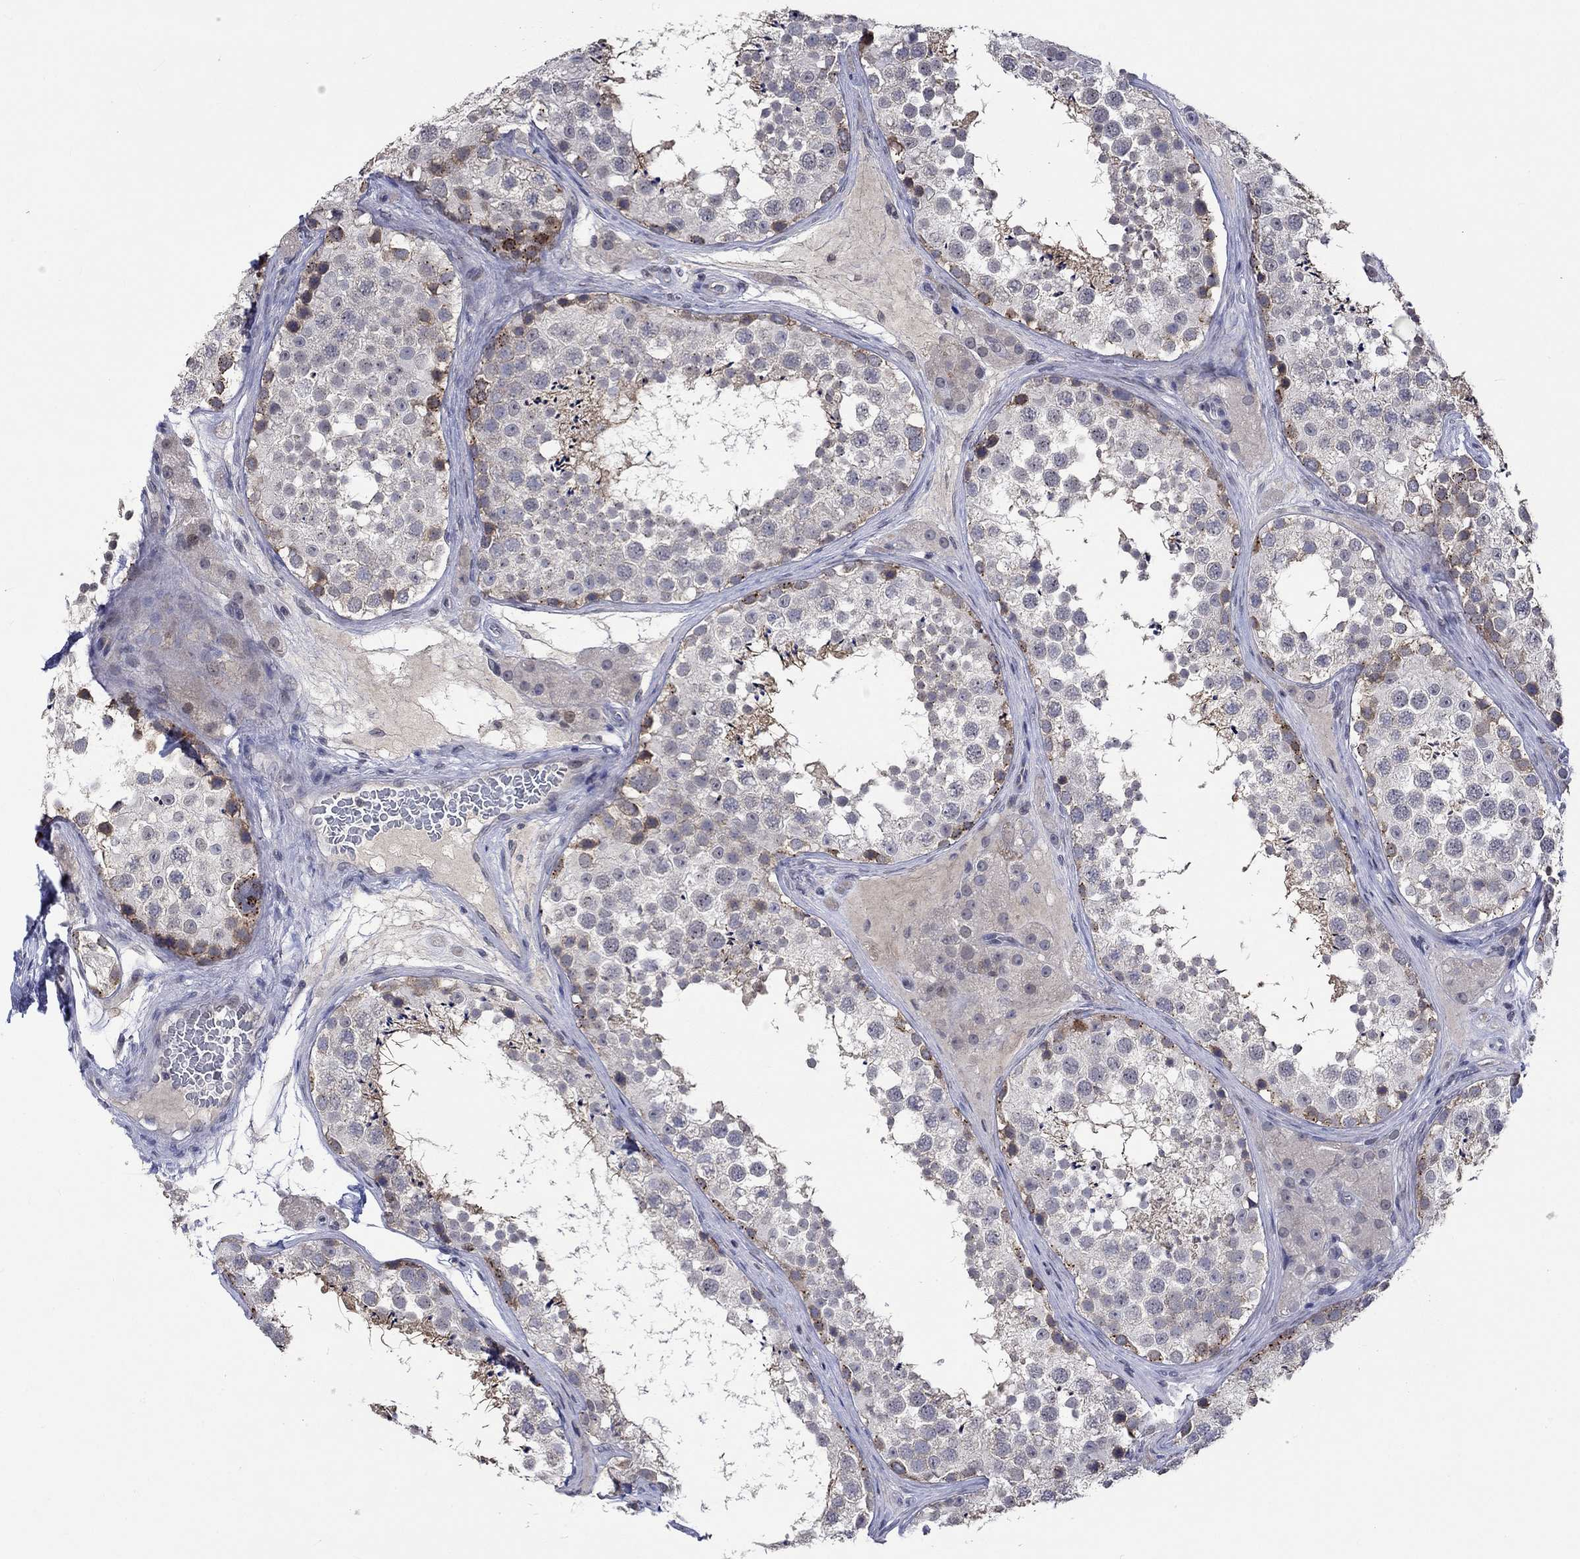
{"staining": {"intensity": "strong", "quantity": "<25%", "location": "cytoplasmic/membranous"}, "tissue": "testis", "cell_type": "Cells in seminiferous ducts", "image_type": "normal", "snomed": [{"axis": "morphology", "description": "Normal tissue, NOS"}, {"axis": "topography", "description": "Testis"}], "caption": "Brown immunohistochemical staining in normal human testis exhibits strong cytoplasmic/membranous staining in about <25% of cells in seminiferous ducts. The protein is shown in brown color, while the nuclei are stained blue.", "gene": "DDX3Y", "patient": {"sex": "male", "age": 41}}